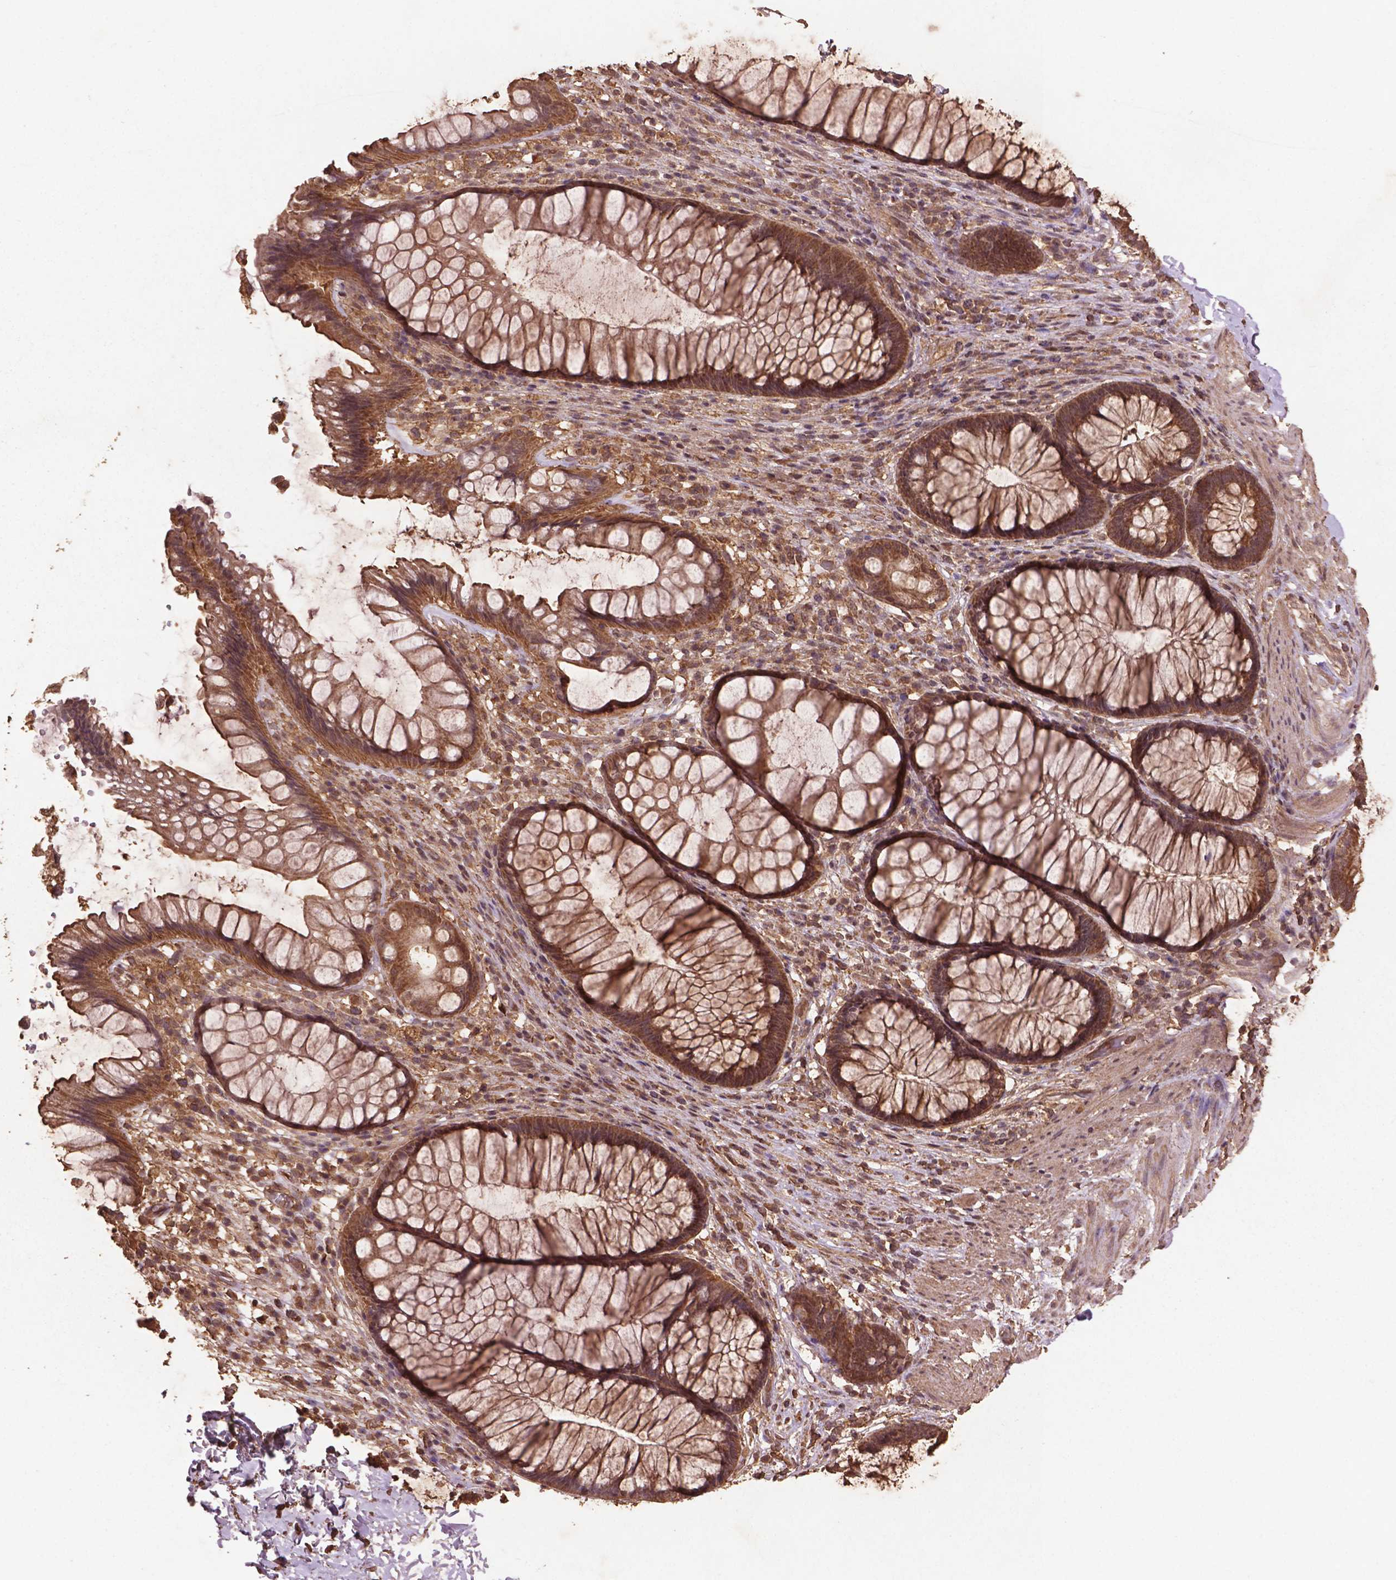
{"staining": {"intensity": "moderate", "quantity": ">75%", "location": "cytoplasmic/membranous"}, "tissue": "rectum", "cell_type": "Glandular cells", "image_type": "normal", "snomed": [{"axis": "morphology", "description": "Normal tissue, NOS"}, {"axis": "topography", "description": "Smooth muscle"}, {"axis": "topography", "description": "Rectum"}], "caption": "The immunohistochemical stain highlights moderate cytoplasmic/membranous staining in glandular cells of unremarkable rectum. The staining is performed using DAB (3,3'-diaminobenzidine) brown chromogen to label protein expression. The nuclei are counter-stained blue using hematoxylin.", "gene": "BABAM1", "patient": {"sex": "male", "age": 53}}